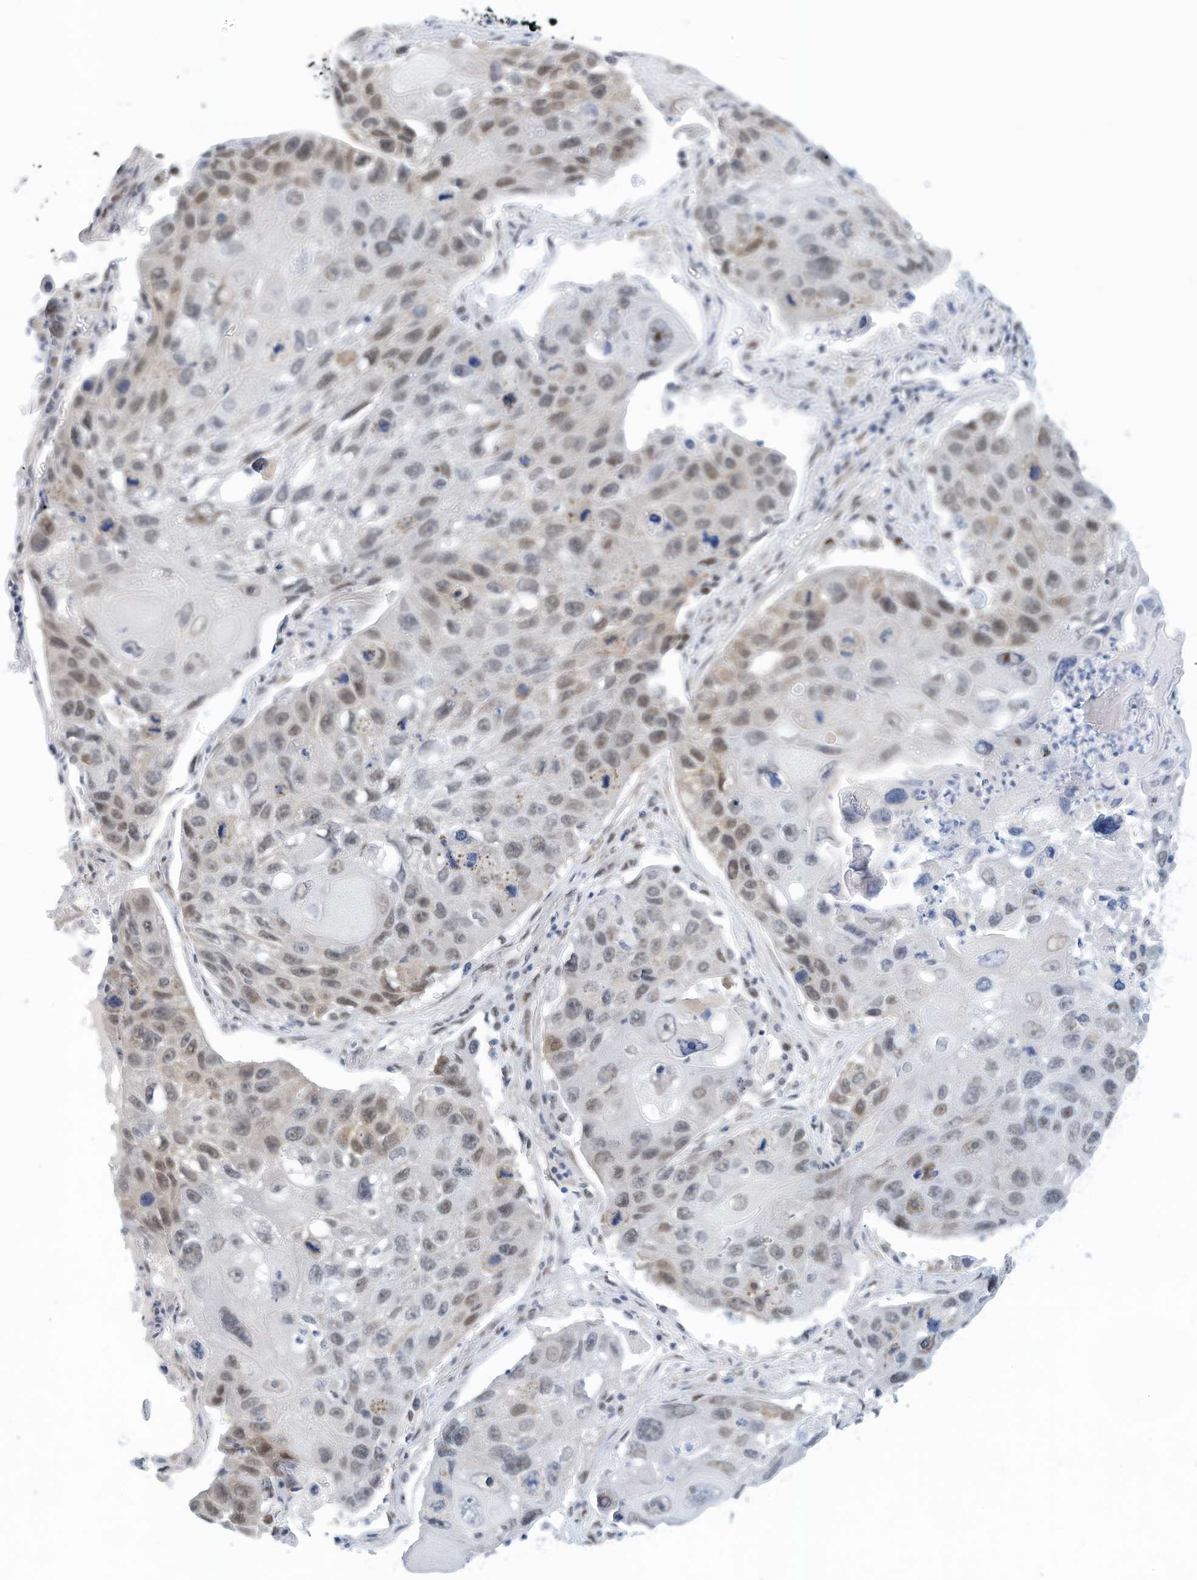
{"staining": {"intensity": "weak", "quantity": "<25%", "location": "nuclear"}, "tissue": "lung cancer", "cell_type": "Tumor cells", "image_type": "cancer", "snomed": [{"axis": "morphology", "description": "Squamous cell carcinoma, NOS"}, {"axis": "topography", "description": "Lung"}], "caption": "This is an IHC histopathology image of human lung squamous cell carcinoma. There is no staining in tumor cells.", "gene": "ARHGAP28", "patient": {"sex": "male", "age": 61}}